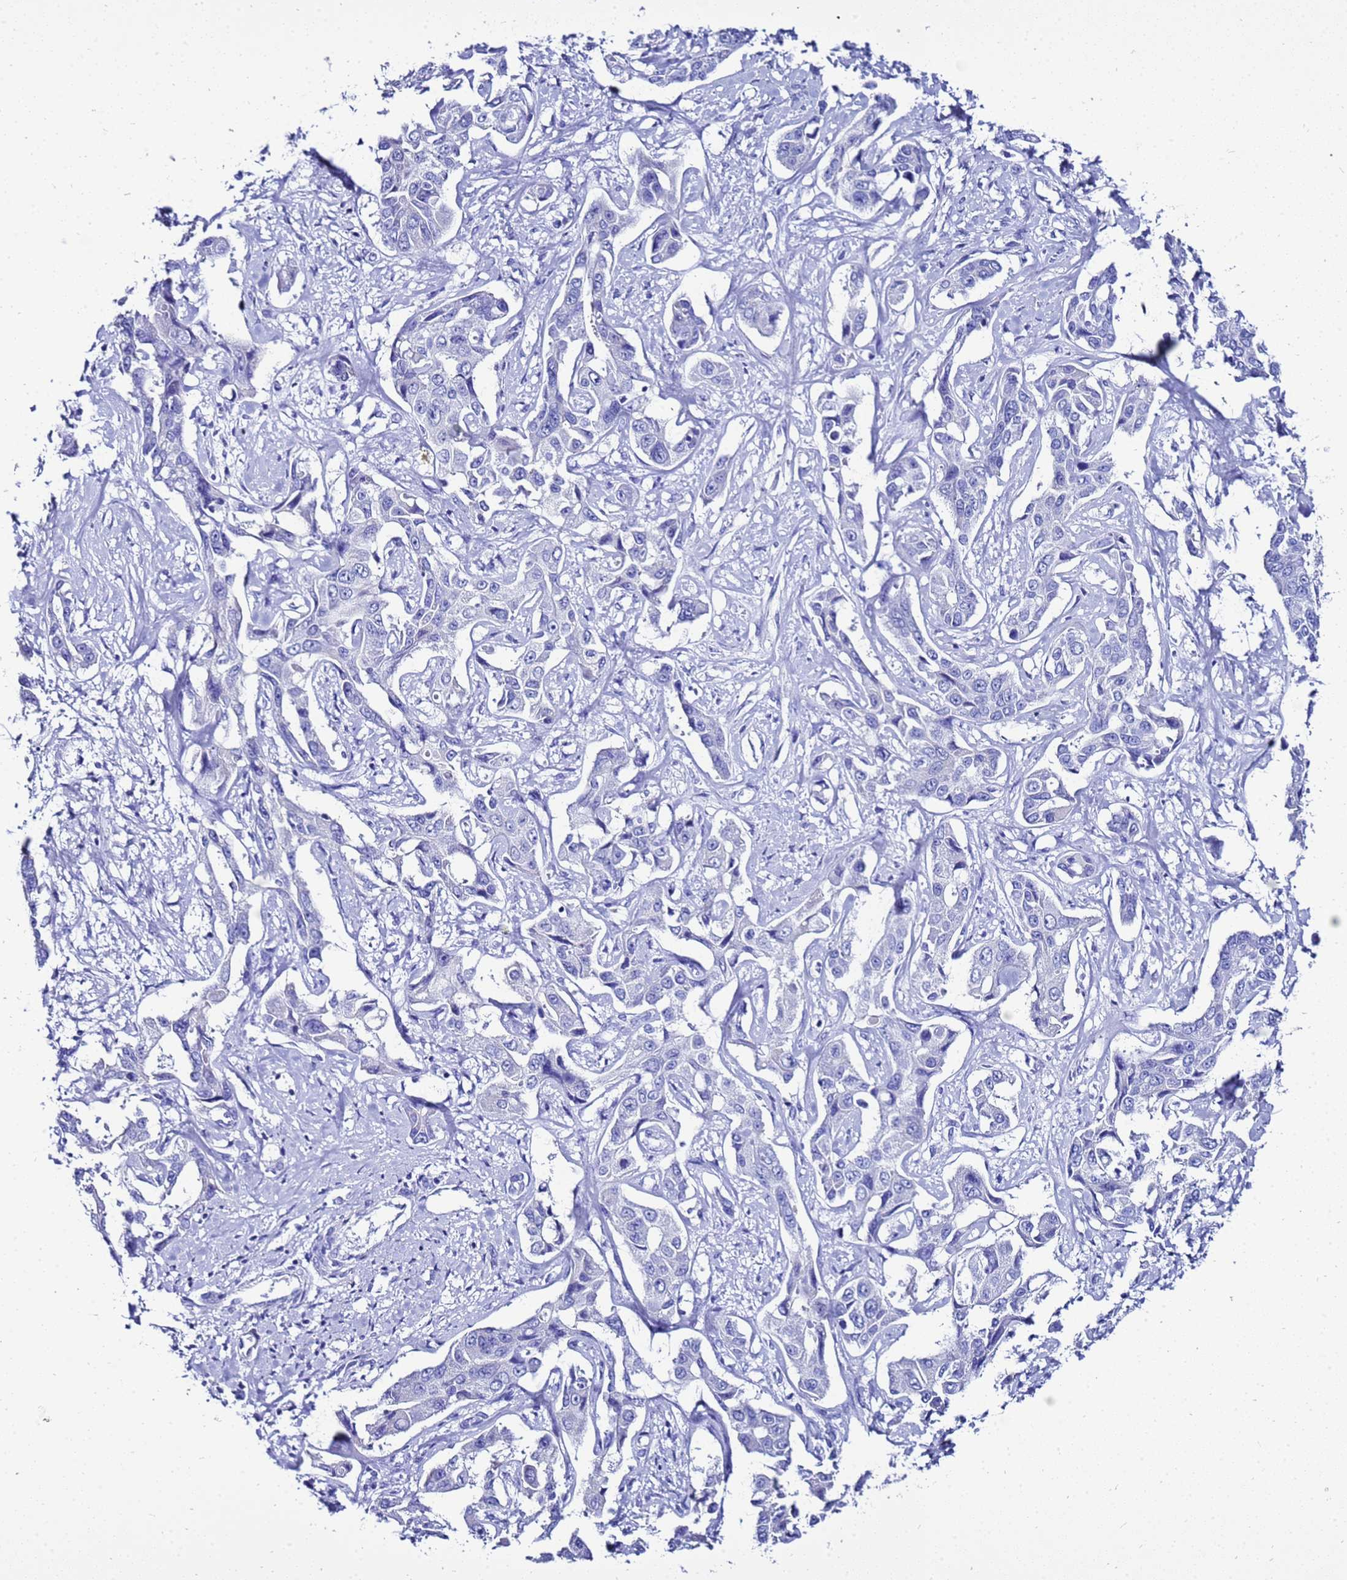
{"staining": {"intensity": "negative", "quantity": "none", "location": "none"}, "tissue": "liver cancer", "cell_type": "Tumor cells", "image_type": "cancer", "snomed": [{"axis": "morphology", "description": "Cholangiocarcinoma"}, {"axis": "topography", "description": "Liver"}], "caption": "The immunohistochemistry (IHC) histopathology image has no significant staining in tumor cells of cholangiocarcinoma (liver) tissue.", "gene": "LIPF", "patient": {"sex": "male", "age": 59}}